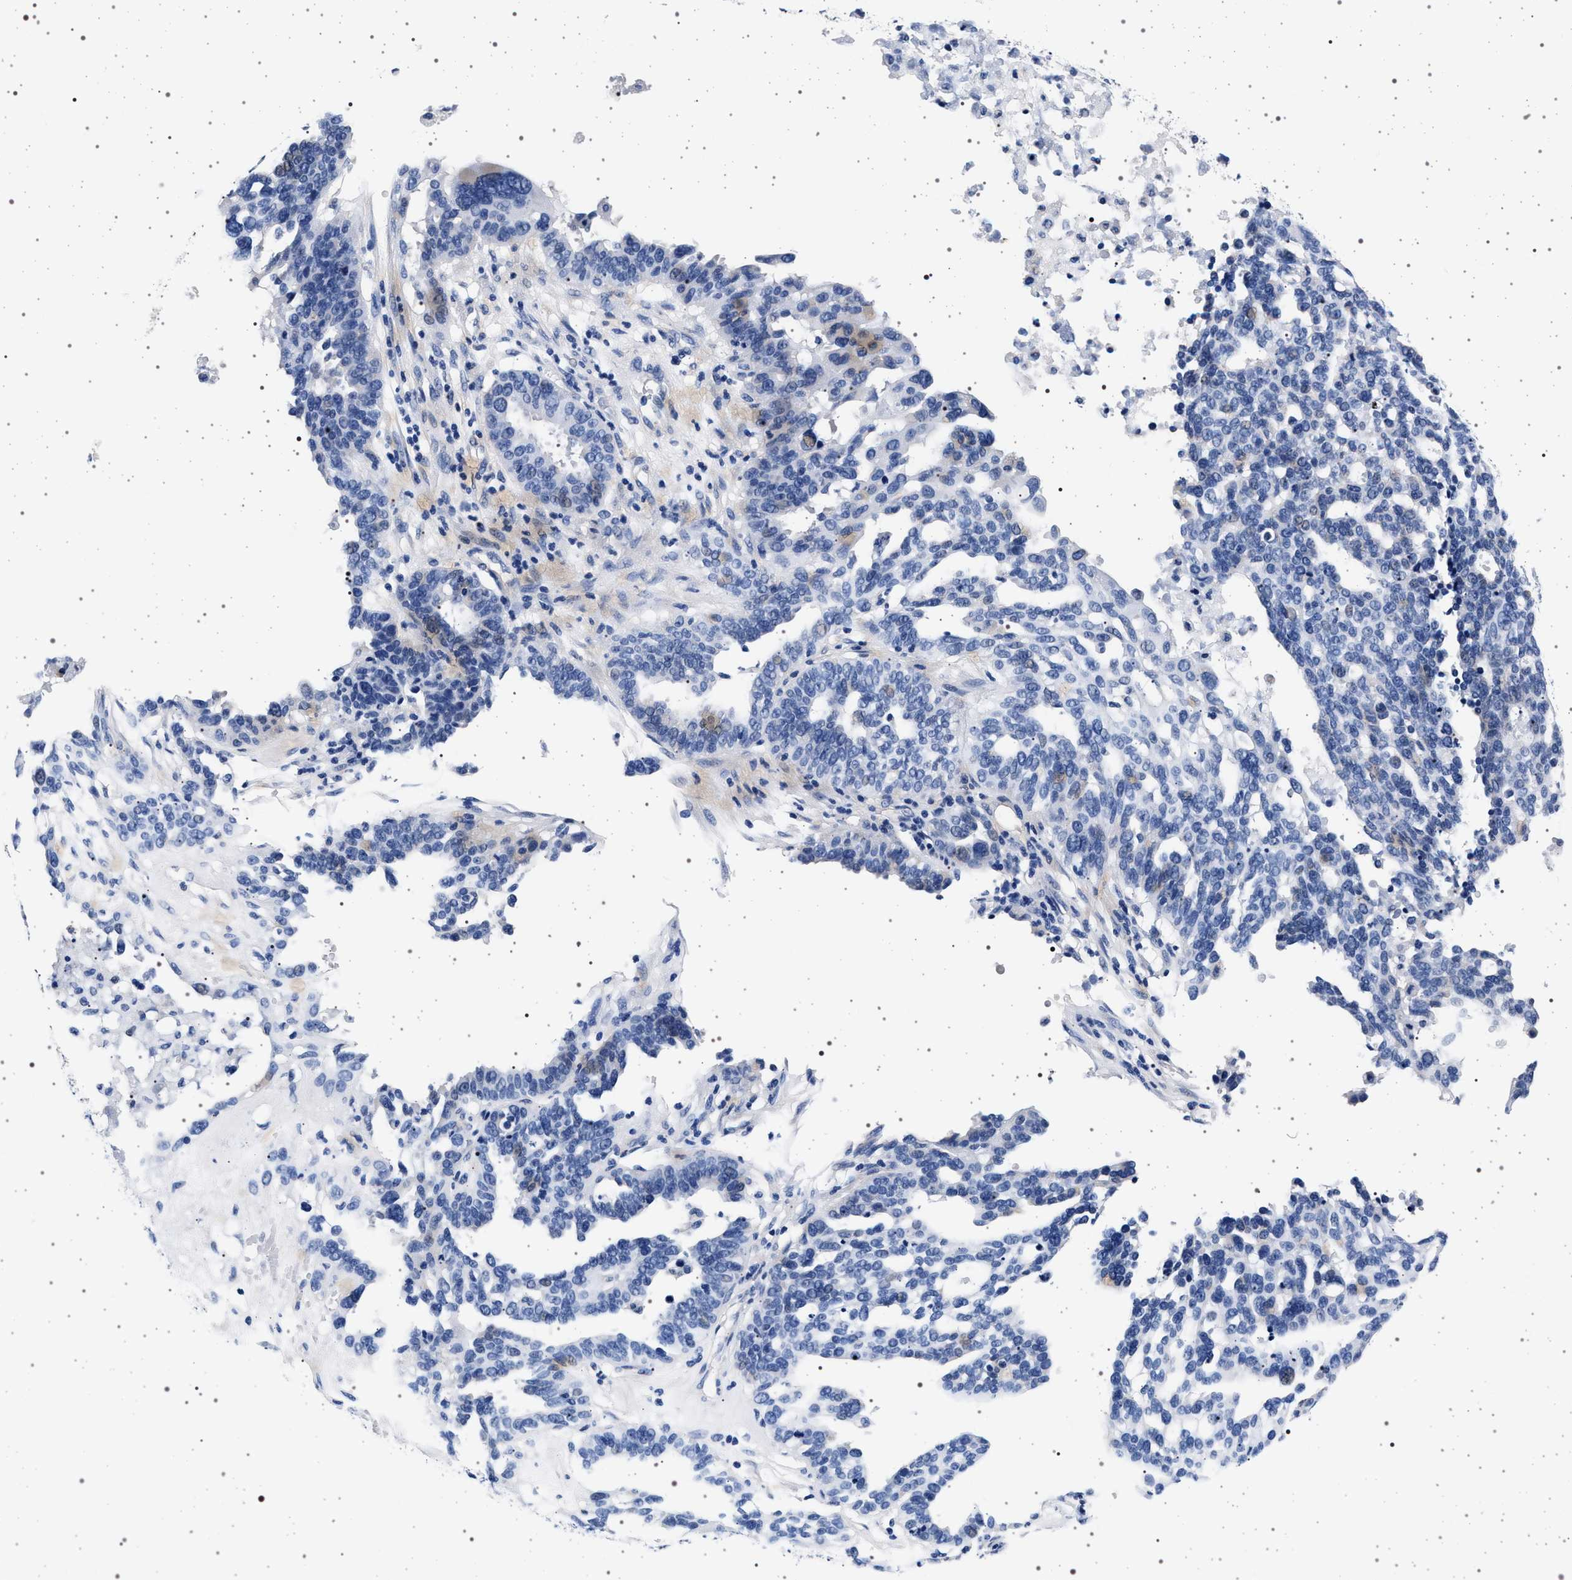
{"staining": {"intensity": "negative", "quantity": "none", "location": "none"}, "tissue": "ovarian cancer", "cell_type": "Tumor cells", "image_type": "cancer", "snomed": [{"axis": "morphology", "description": "Cystadenocarcinoma, serous, NOS"}, {"axis": "topography", "description": "Ovary"}], "caption": "Photomicrograph shows no protein expression in tumor cells of ovarian cancer (serous cystadenocarcinoma) tissue.", "gene": "SLC9A1", "patient": {"sex": "female", "age": 59}}